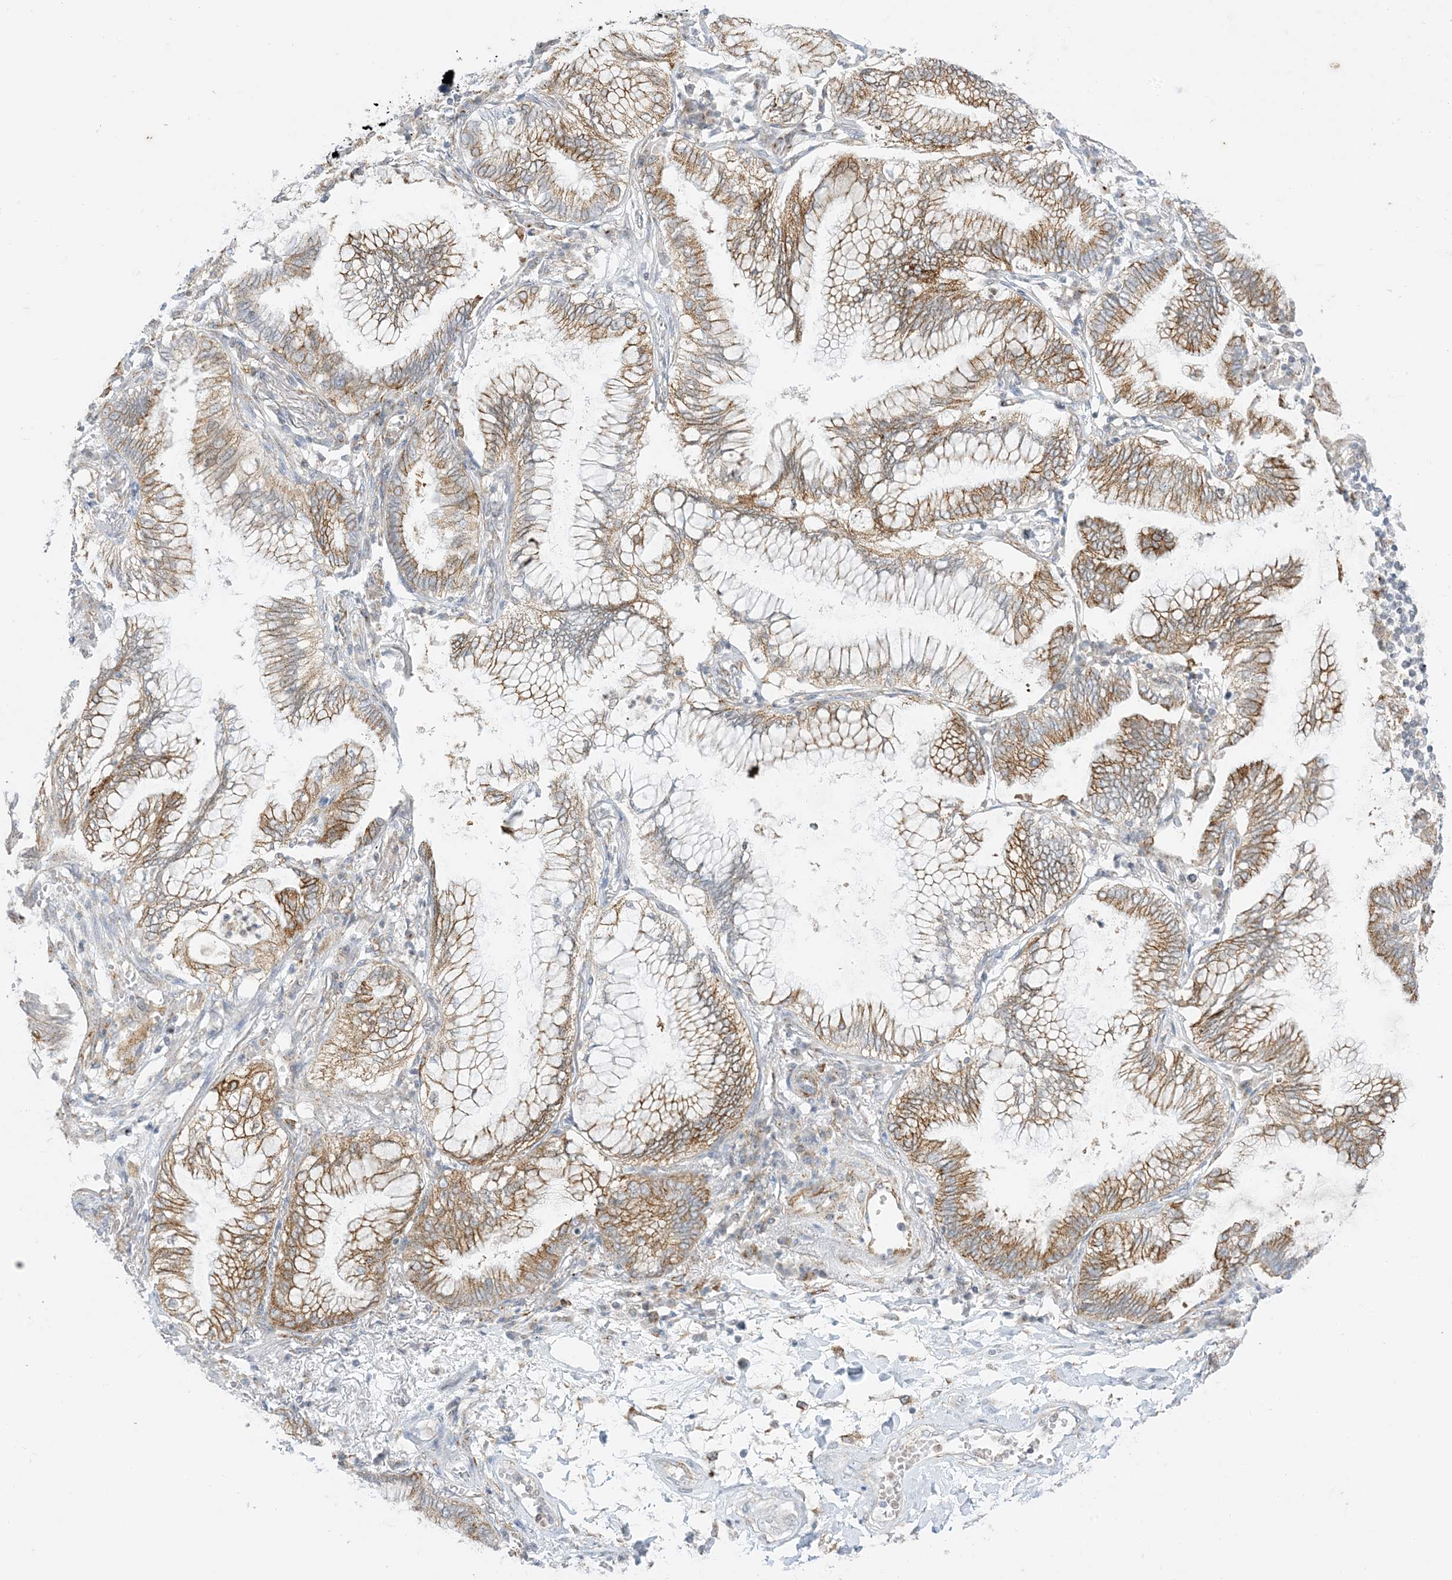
{"staining": {"intensity": "moderate", "quantity": ">75%", "location": "cytoplasmic/membranous"}, "tissue": "lung cancer", "cell_type": "Tumor cells", "image_type": "cancer", "snomed": [{"axis": "morphology", "description": "Adenocarcinoma, NOS"}, {"axis": "topography", "description": "Lung"}], "caption": "Tumor cells show moderate cytoplasmic/membranous staining in about >75% of cells in lung cancer.", "gene": "RAC1", "patient": {"sex": "female", "age": 70}}